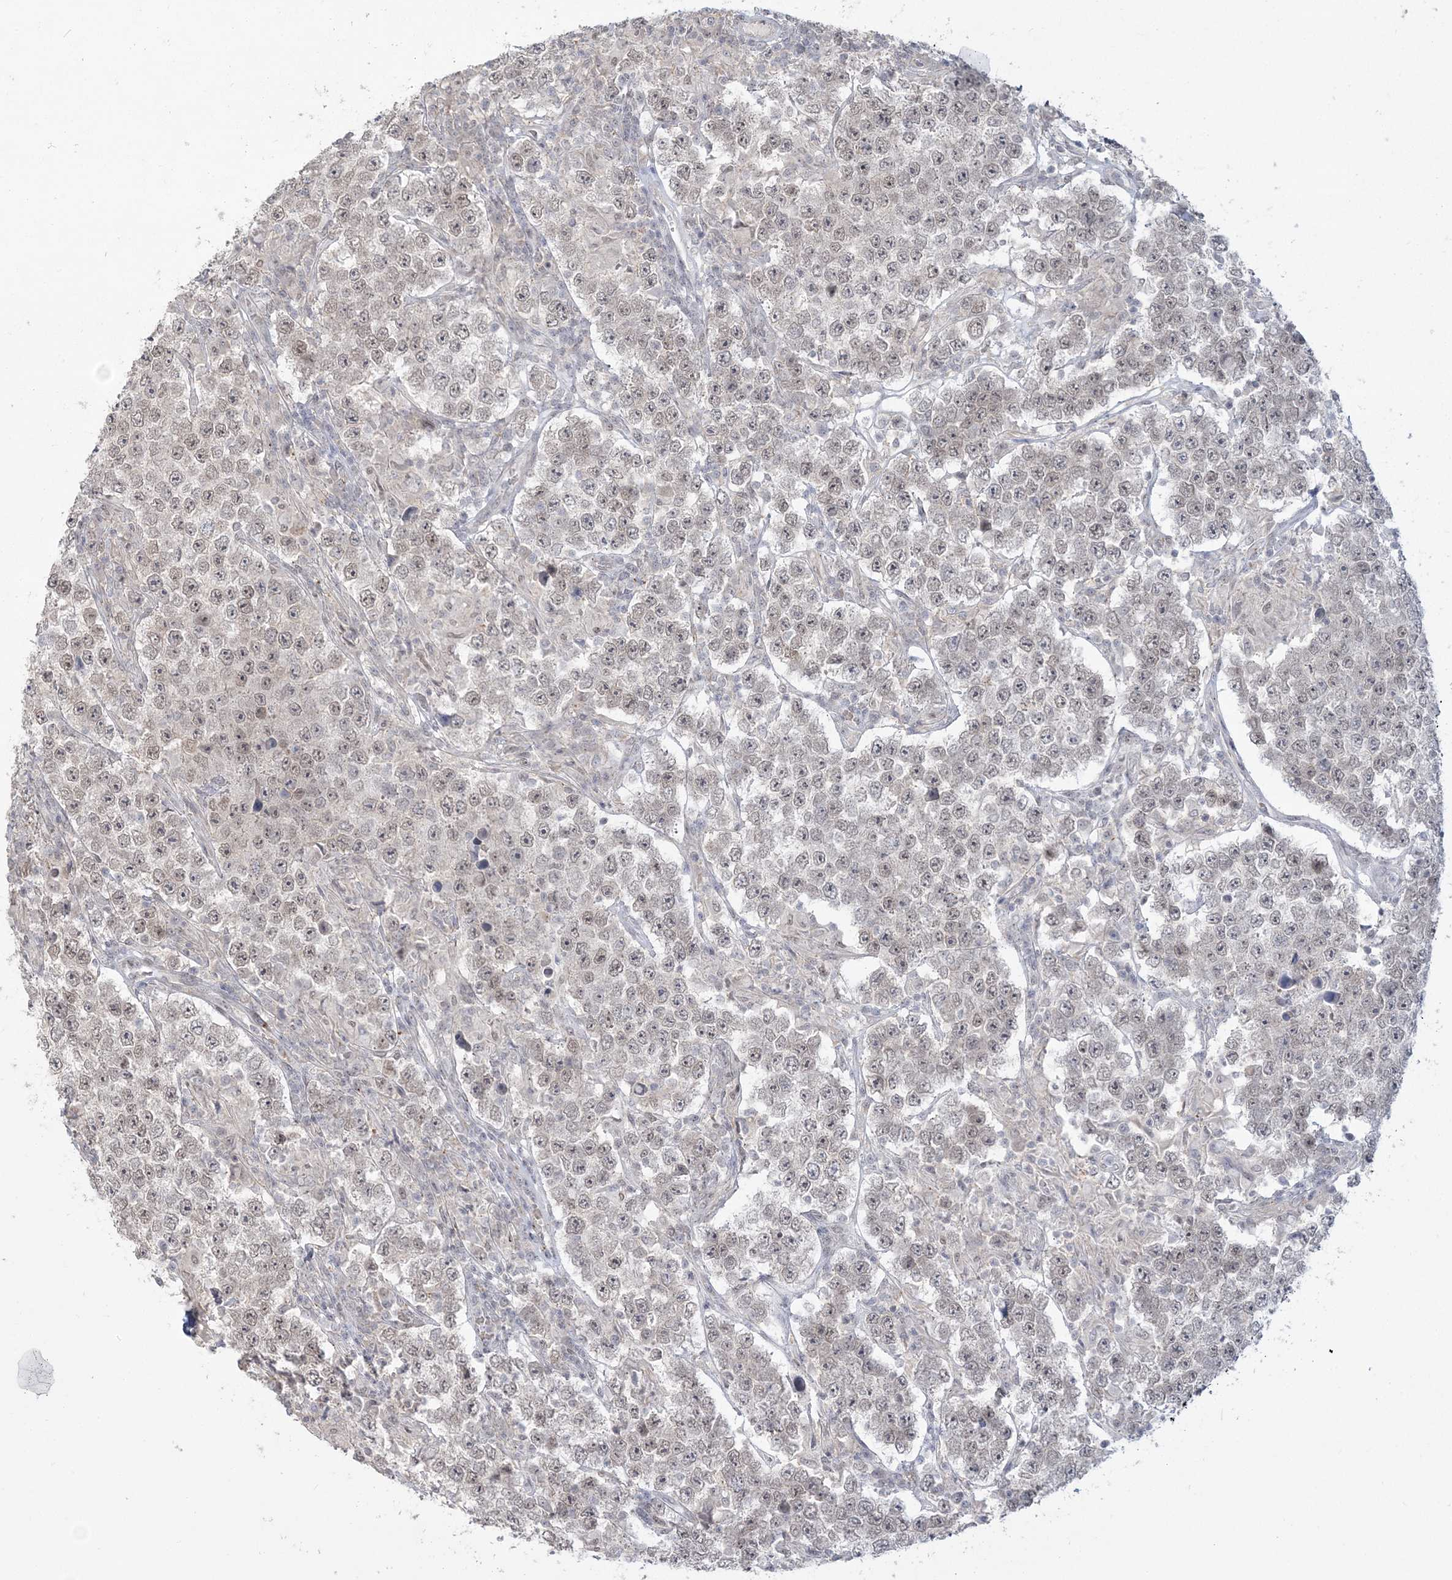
{"staining": {"intensity": "weak", "quantity": ">75%", "location": "nuclear"}, "tissue": "testis cancer", "cell_type": "Tumor cells", "image_type": "cancer", "snomed": [{"axis": "morphology", "description": "Normal tissue, NOS"}, {"axis": "morphology", "description": "Urothelial carcinoma, High grade"}, {"axis": "morphology", "description": "Seminoma, NOS"}, {"axis": "morphology", "description": "Carcinoma, Embryonal, NOS"}, {"axis": "topography", "description": "Urinary bladder"}, {"axis": "topography", "description": "Testis"}], "caption": "Testis cancer stained for a protein (brown) displays weak nuclear positive staining in about >75% of tumor cells.", "gene": "ANKS1A", "patient": {"sex": "male", "age": 41}}